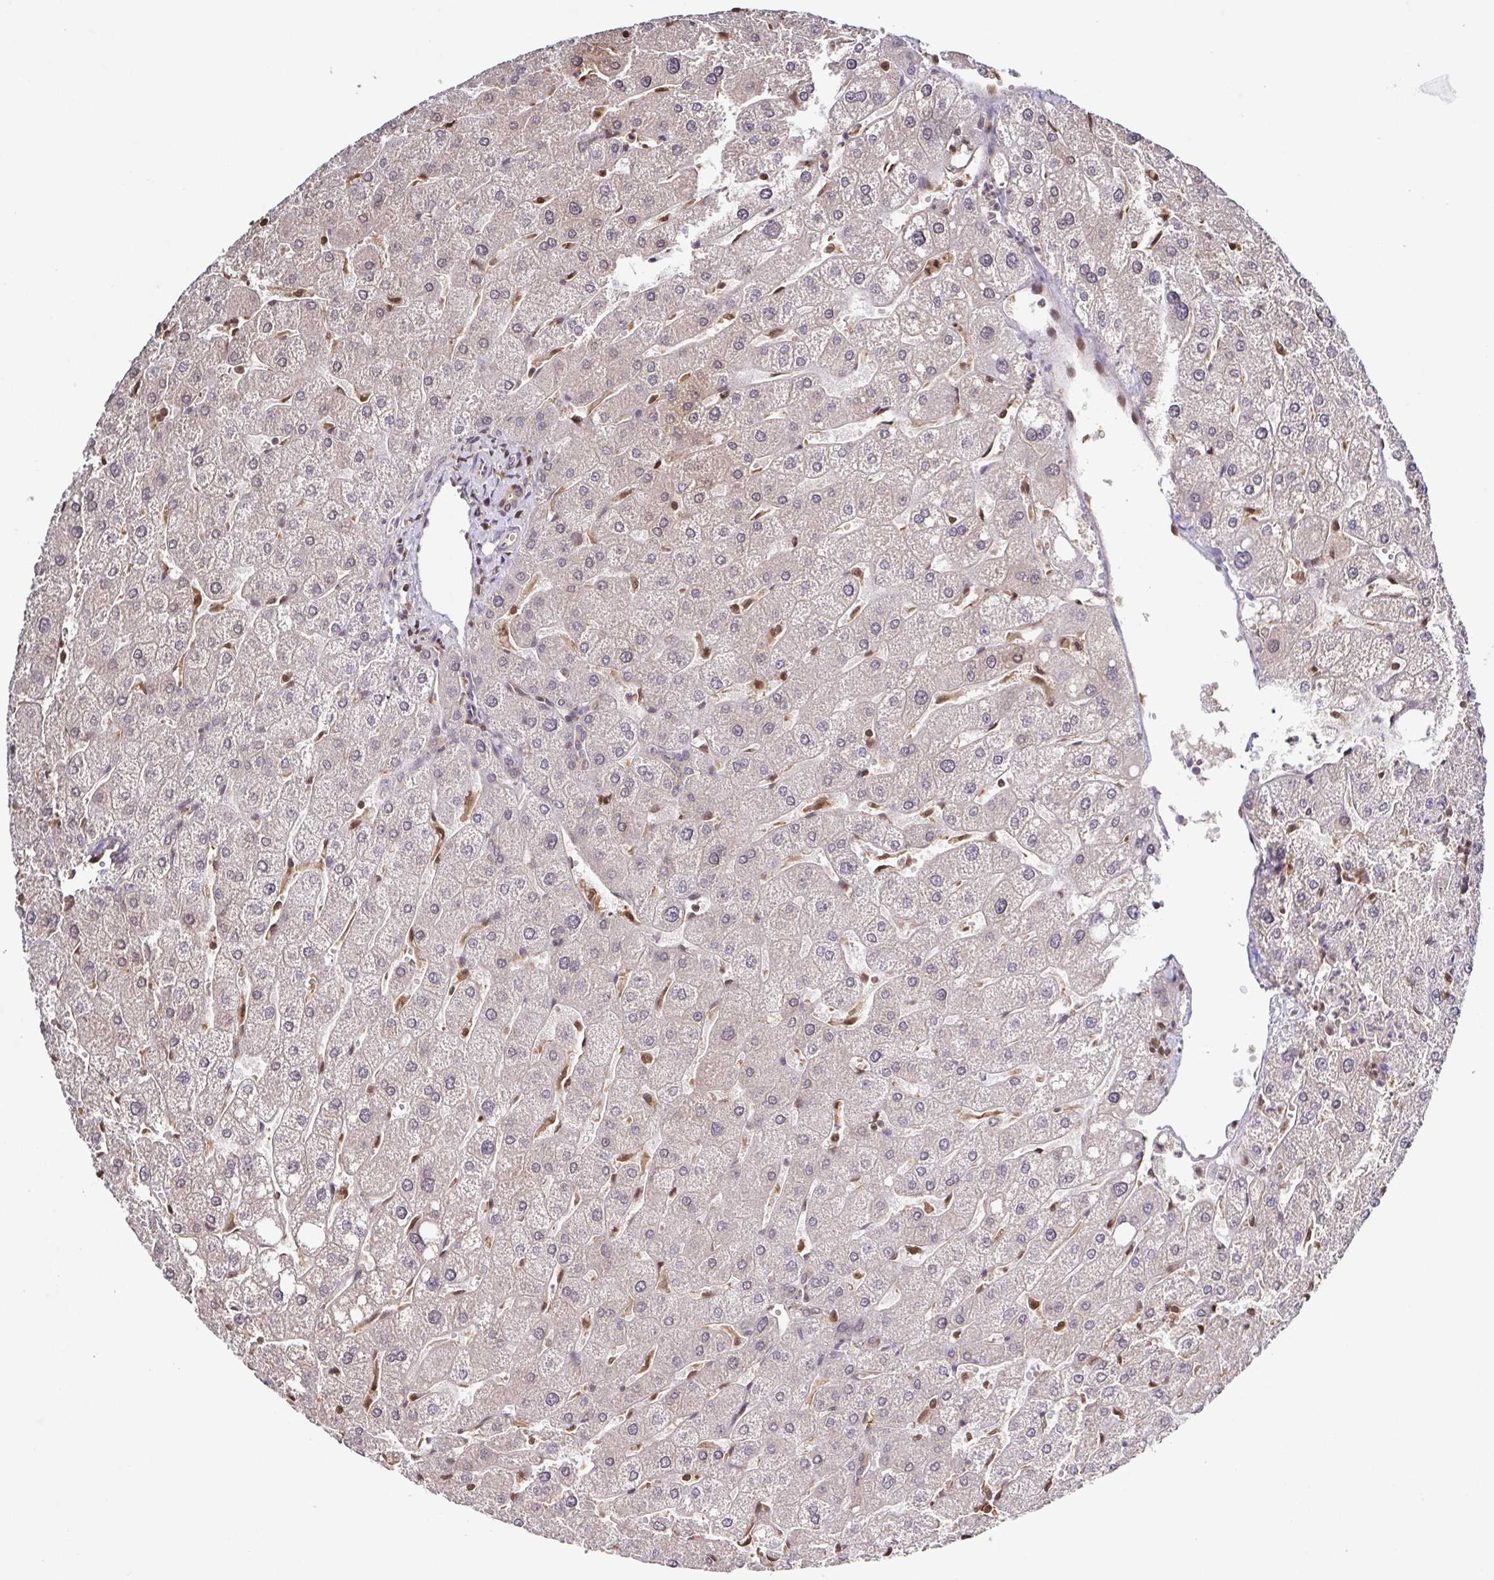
{"staining": {"intensity": "weak", "quantity": "<25%", "location": "nuclear"}, "tissue": "liver", "cell_type": "Cholangiocytes", "image_type": "normal", "snomed": [{"axis": "morphology", "description": "Normal tissue, NOS"}, {"axis": "topography", "description": "Liver"}], "caption": "This histopathology image is of unremarkable liver stained with immunohistochemistry to label a protein in brown with the nuclei are counter-stained blue. There is no staining in cholangiocytes.", "gene": "PSMB9", "patient": {"sex": "male", "age": 67}}